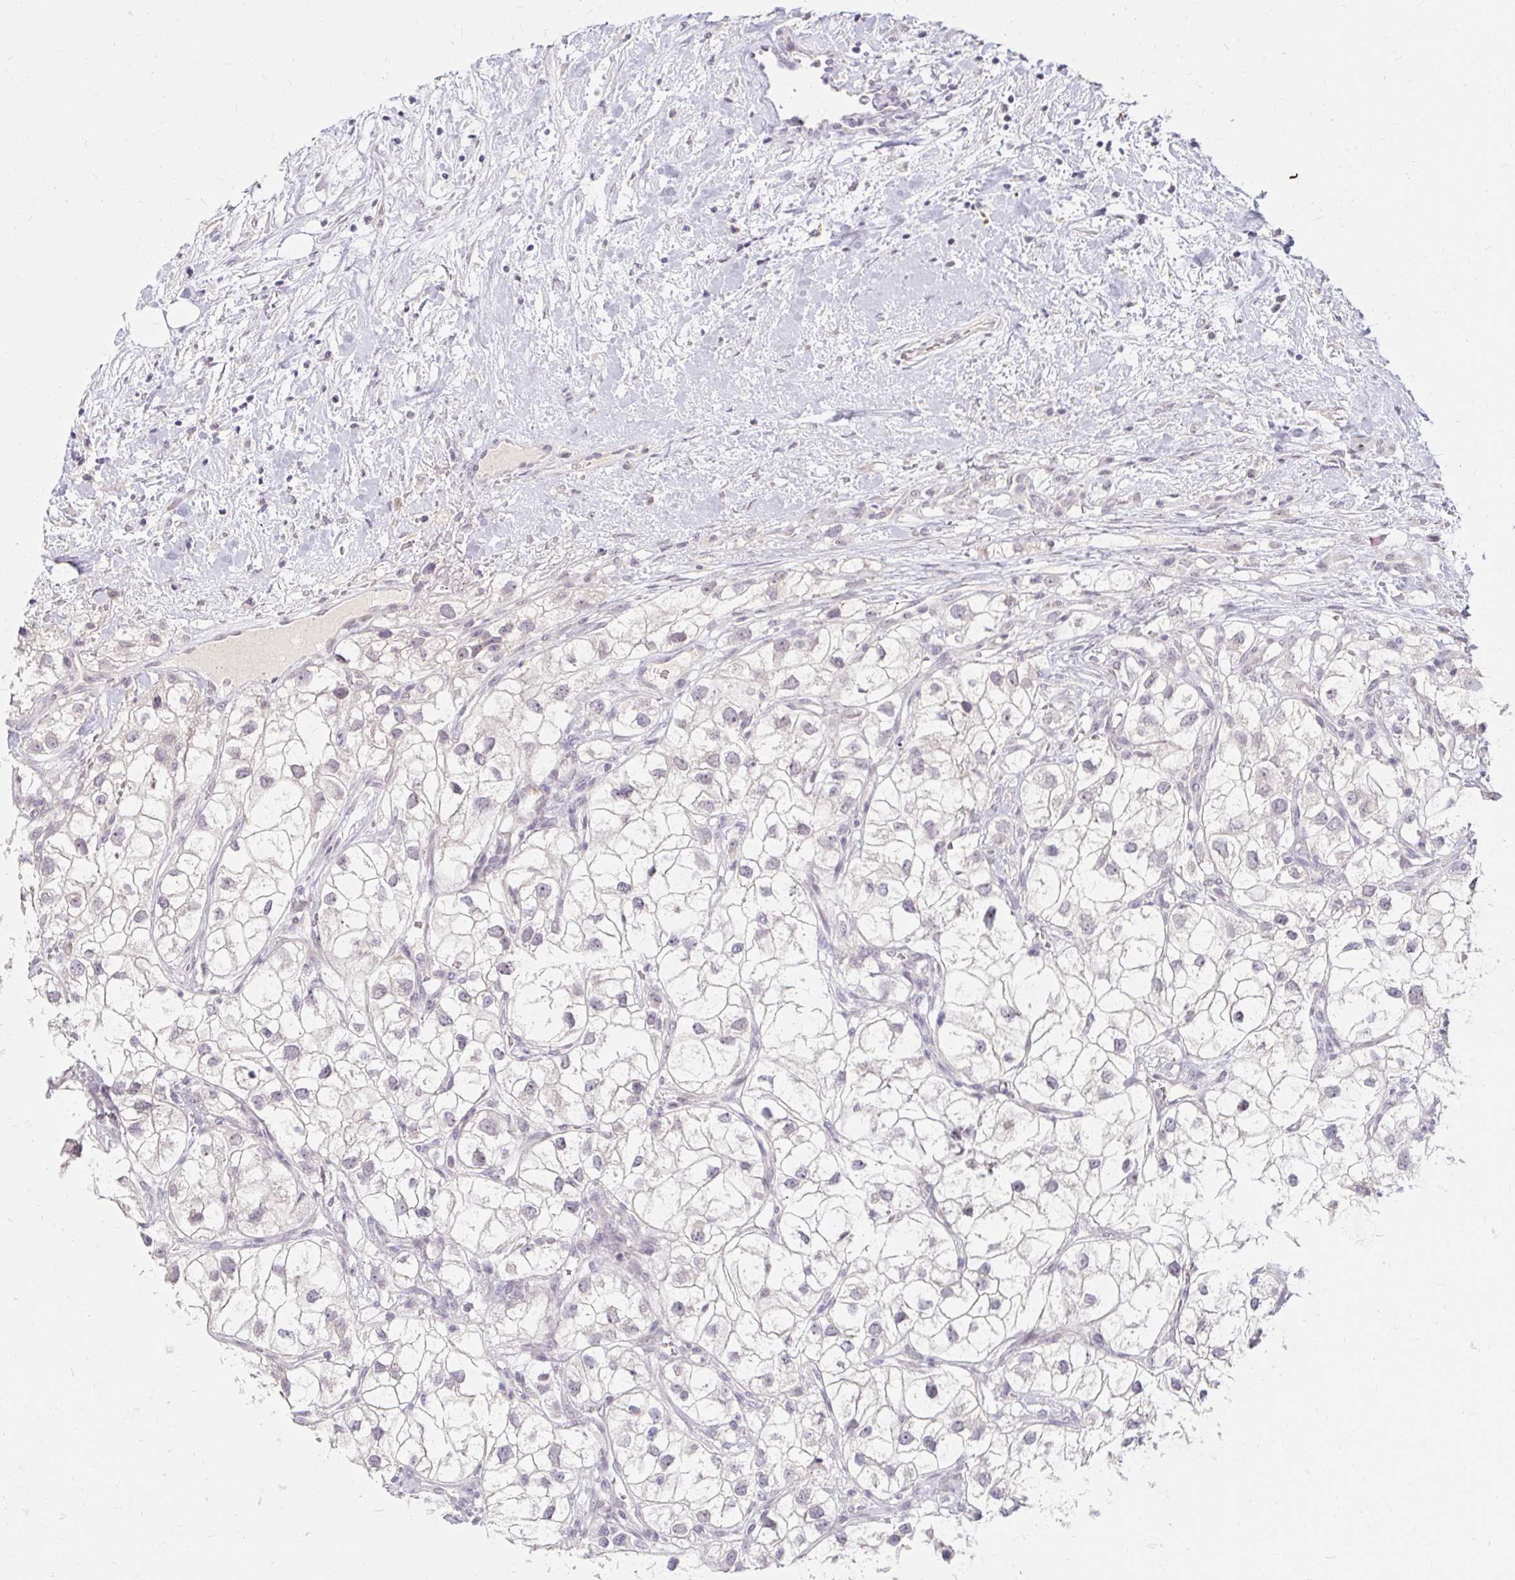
{"staining": {"intensity": "negative", "quantity": "none", "location": "none"}, "tissue": "renal cancer", "cell_type": "Tumor cells", "image_type": "cancer", "snomed": [{"axis": "morphology", "description": "Adenocarcinoma, NOS"}, {"axis": "topography", "description": "Kidney"}], "caption": "Image shows no significant protein staining in tumor cells of renal adenocarcinoma.", "gene": "DDN", "patient": {"sex": "male", "age": 59}}